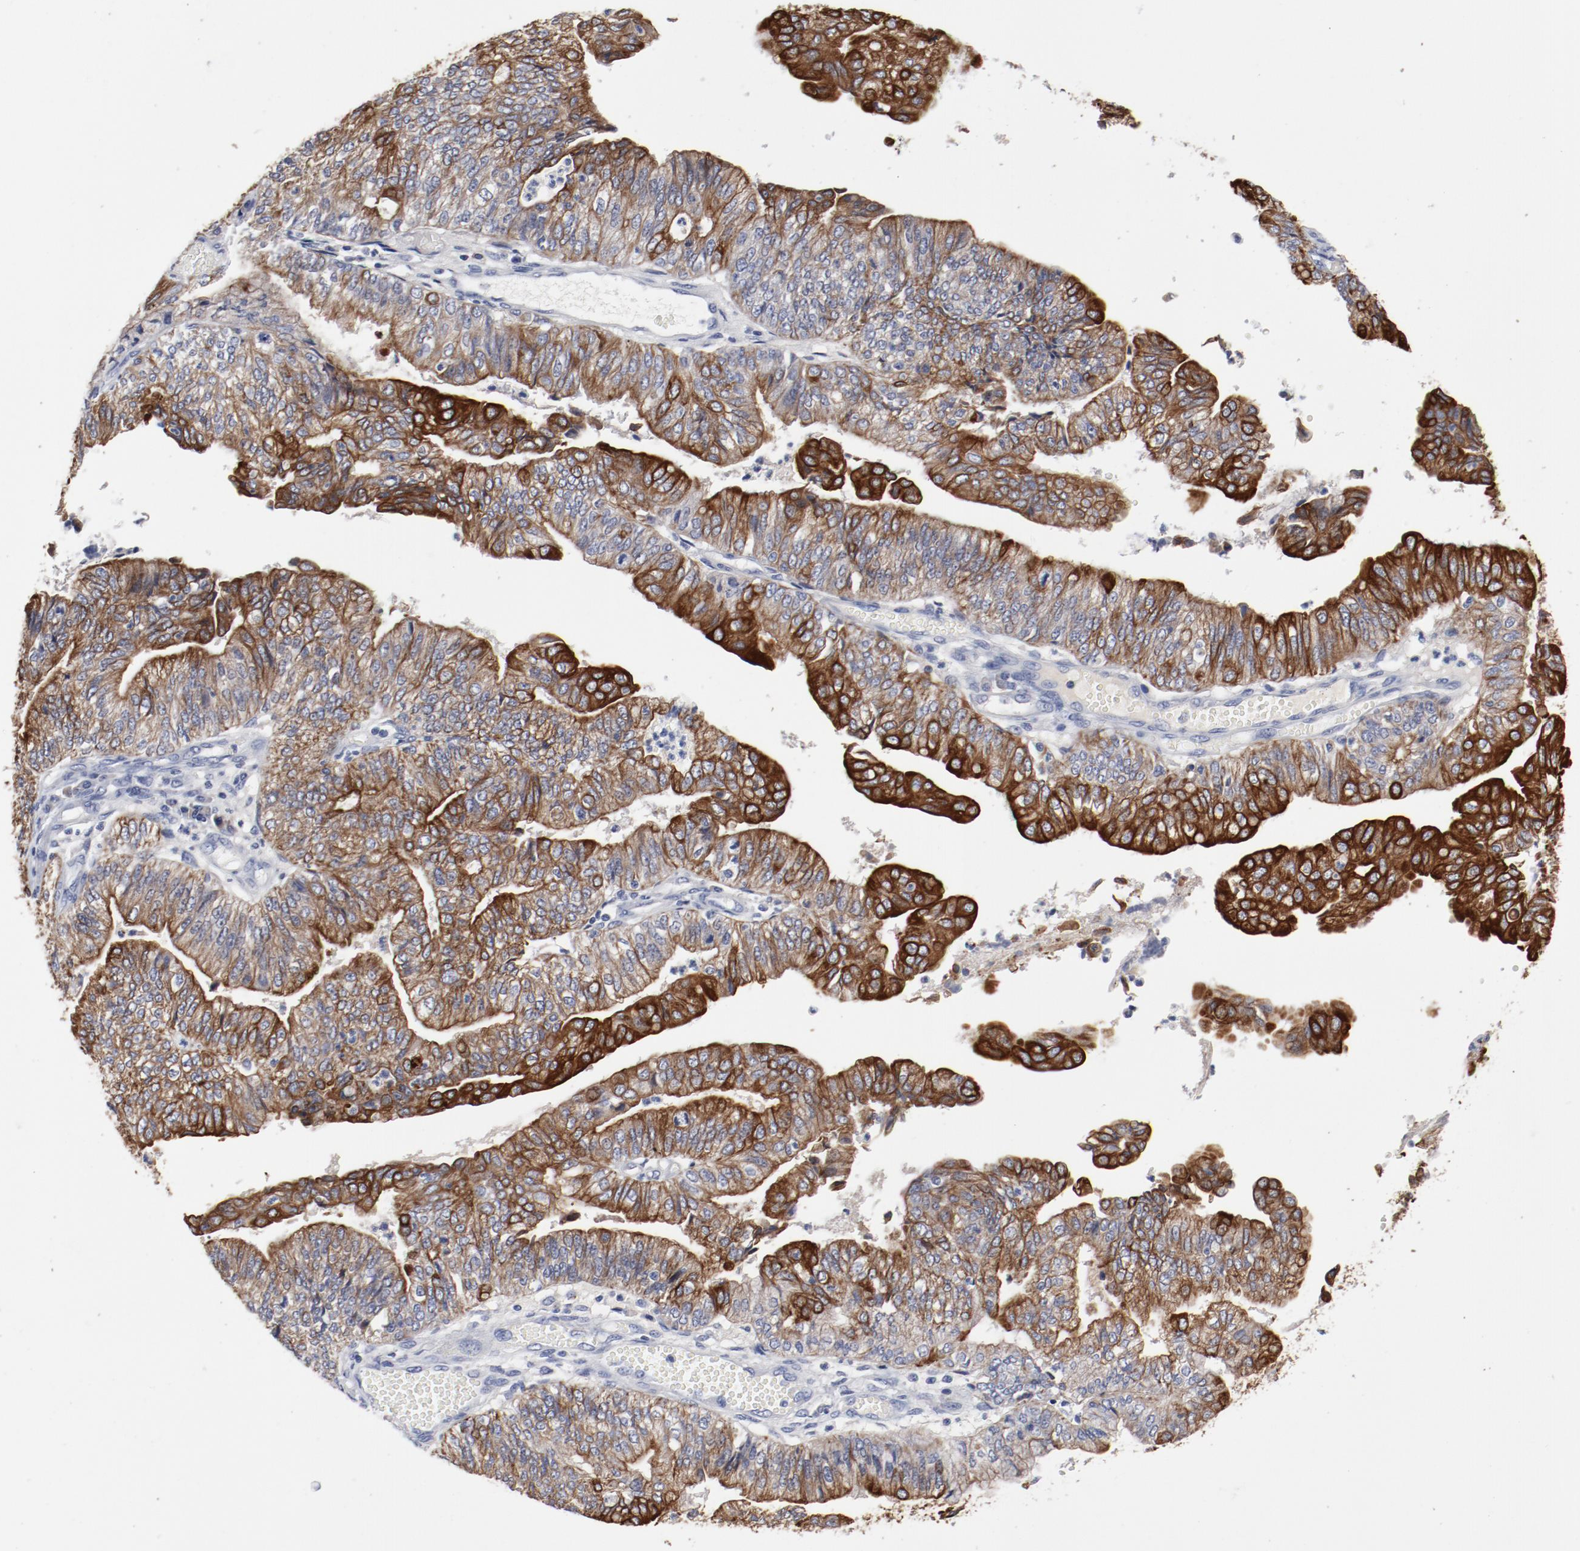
{"staining": {"intensity": "strong", "quantity": ">75%", "location": "cytoplasmic/membranous"}, "tissue": "endometrial cancer", "cell_type": "Tumor cells", "image_type": "cancer", "snomed": [{"axis": "morphology", "description": "Adenocarcinoma, NOS"}, {"axis": "topography", "description": "Endometrium"}], "caption": "IHC of human adenocarcinoma (endometrial) demonstrates high levels of strong cytoplasmic/membranous staining in about >75% of tumor cells.", "gene": "TSPAN6", "patient": {"sex": "female", "age": 59}}